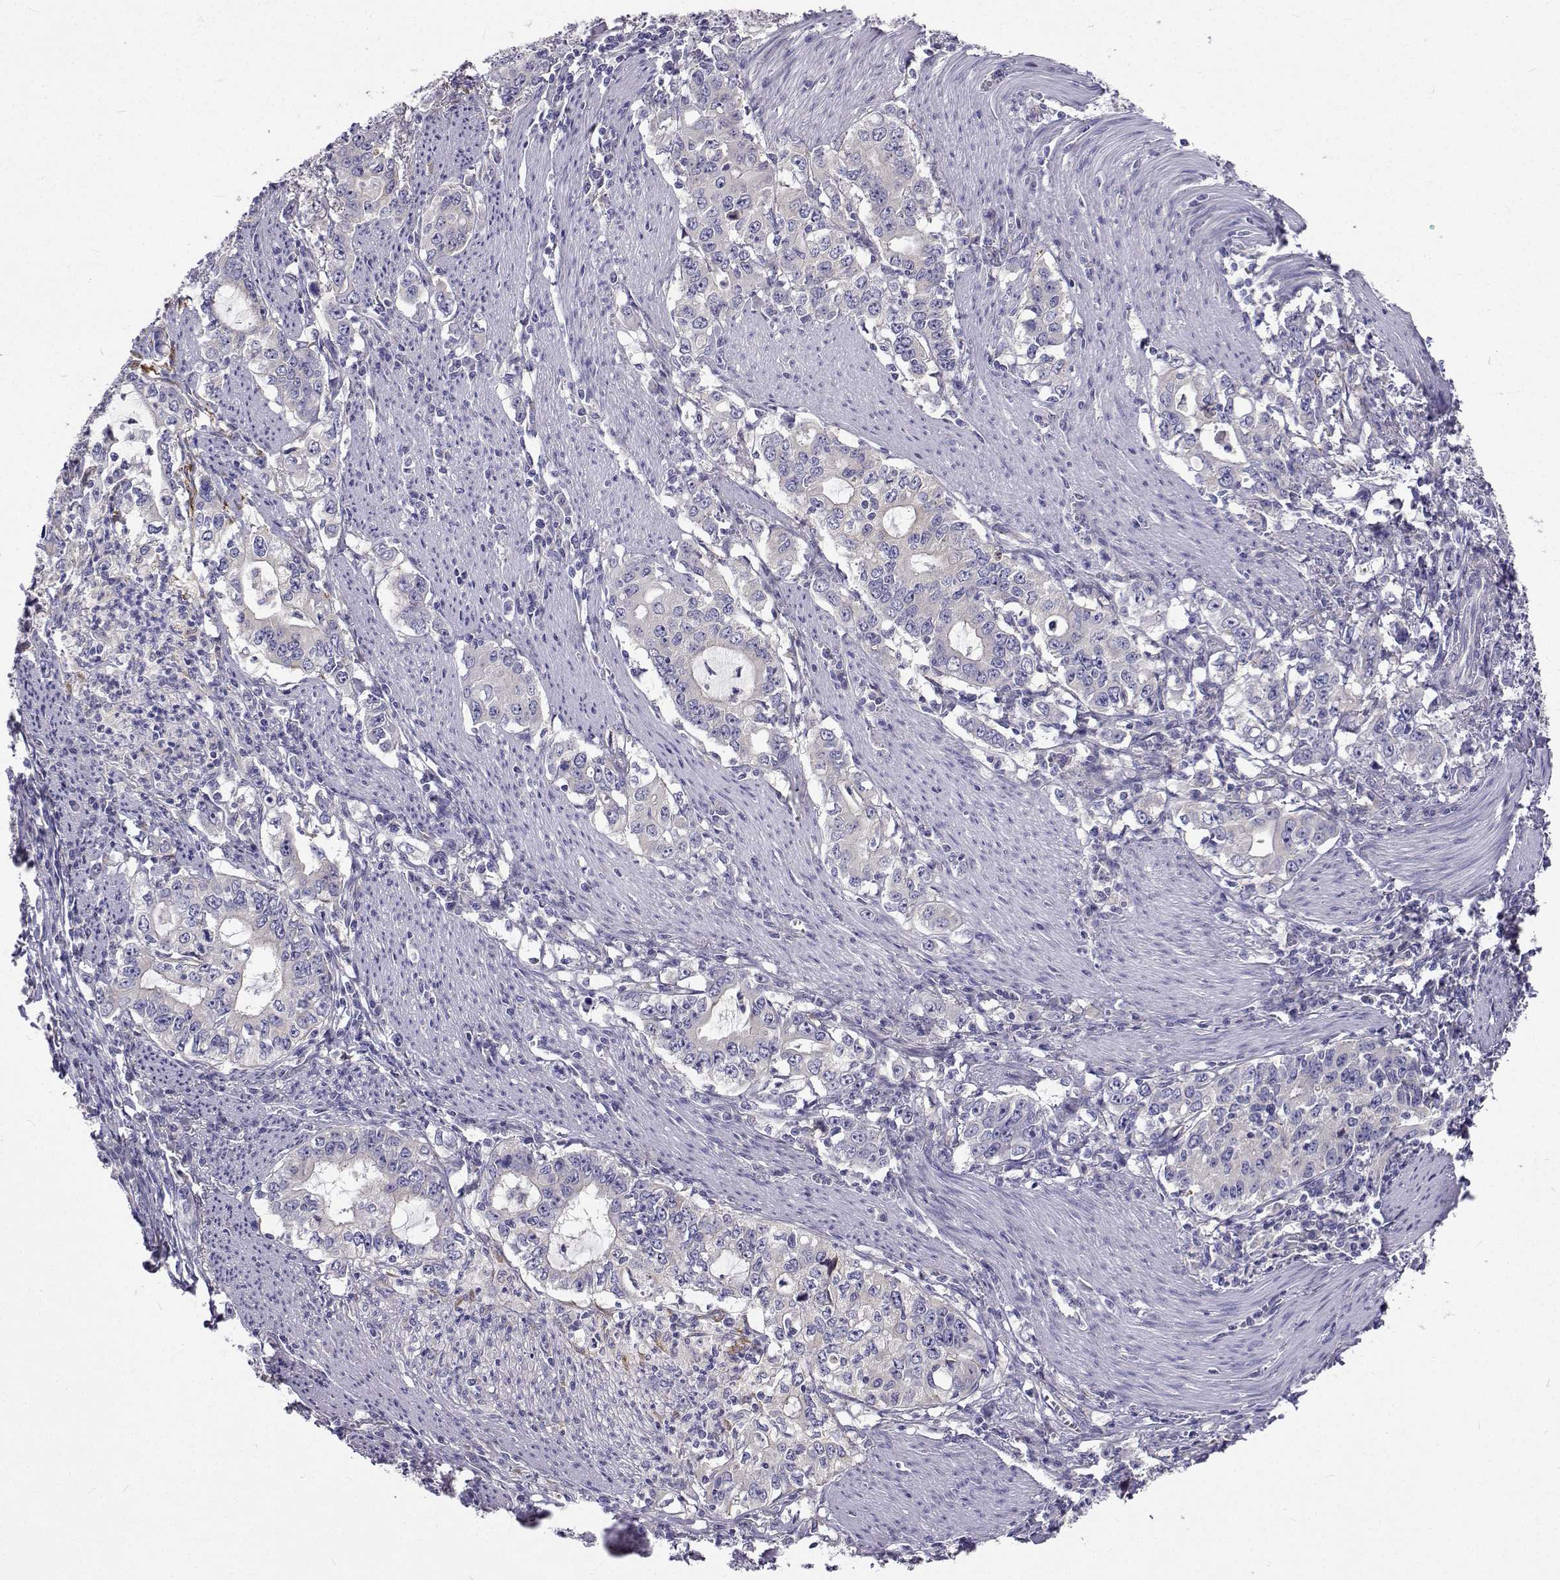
{"staining": {"intensity": "negative", "quantity": "none", "location": "none"}, "tissue": "stomach cancer", "cell_type": "Tumor cells", "image_type": "cancer", "snomed": [{"axis": "morphology", "description": "Adenocarcinoma, NOS"}, {"axis": "topography", "description": "Stomach, lower"}], "caption": "There is no significant staining in tumor cells of stomach cancer (adenocarcinoma).", "gene": "LHFPL7", "patient": {"sex": "female", "age": 72}}